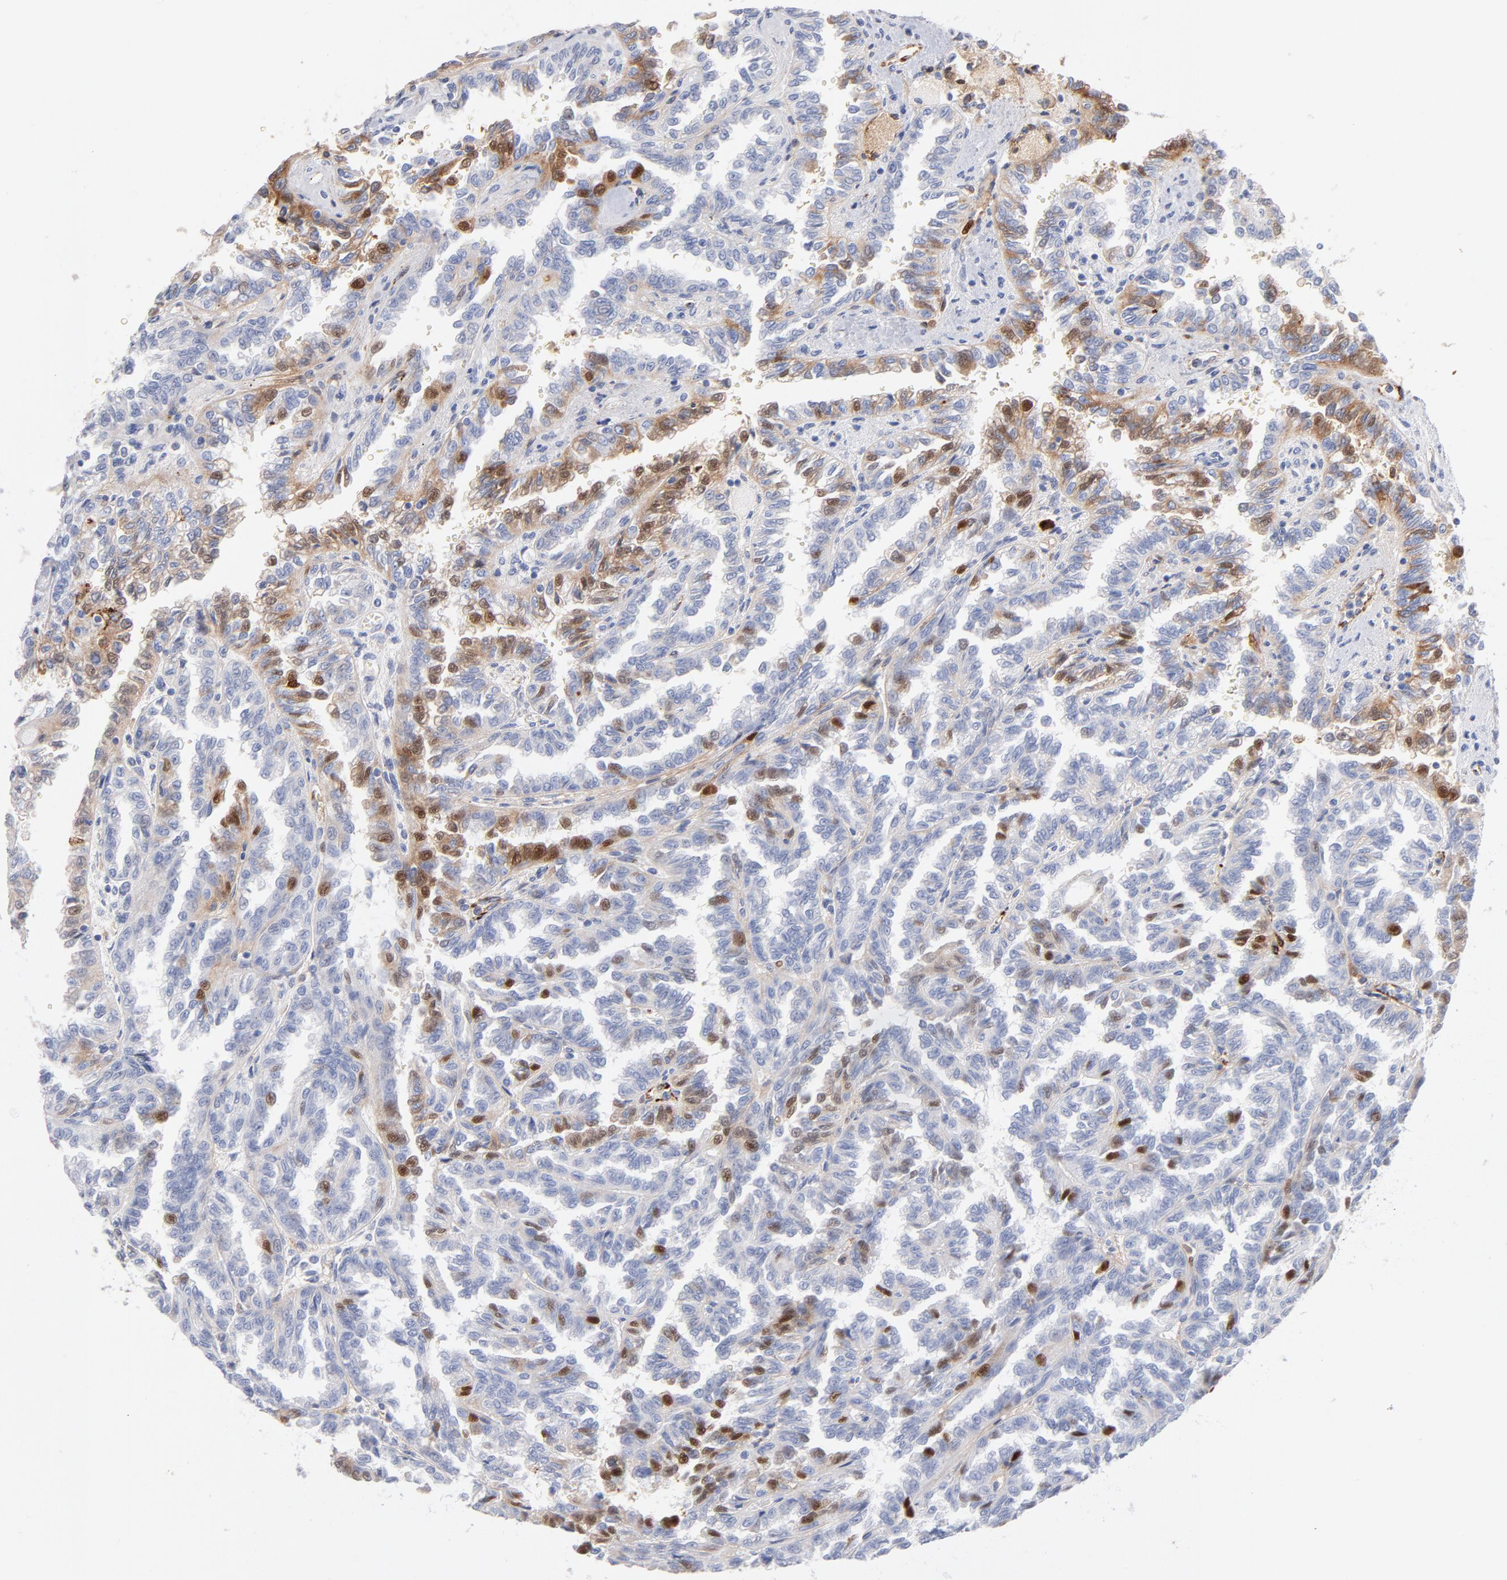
{"staining": {"intensity": "weak", "quantity": "<25%", "location": "nuclear"}, "tissue": "renal cancer", "cell_type": "Tumor cells", "image_type": "cancer", "snomed": [{"axis": "morphology", "description": "Inflammation, NOS"}, {"axis": "morphology", "description": "Adenocarcinoma, NOS"}, {"axis": "topography", "description": "Kidney"}], "caption": "Photomicrograph shows no significant protein staining in tumor cells of renal cancer. Brightfield microscopy of immunohistochemistry stained with DAB (brown) and hematoxylin (blue), captured at high magnification.", "gene": "PLAT", "patient": {"sex": "male", "age": 68}}